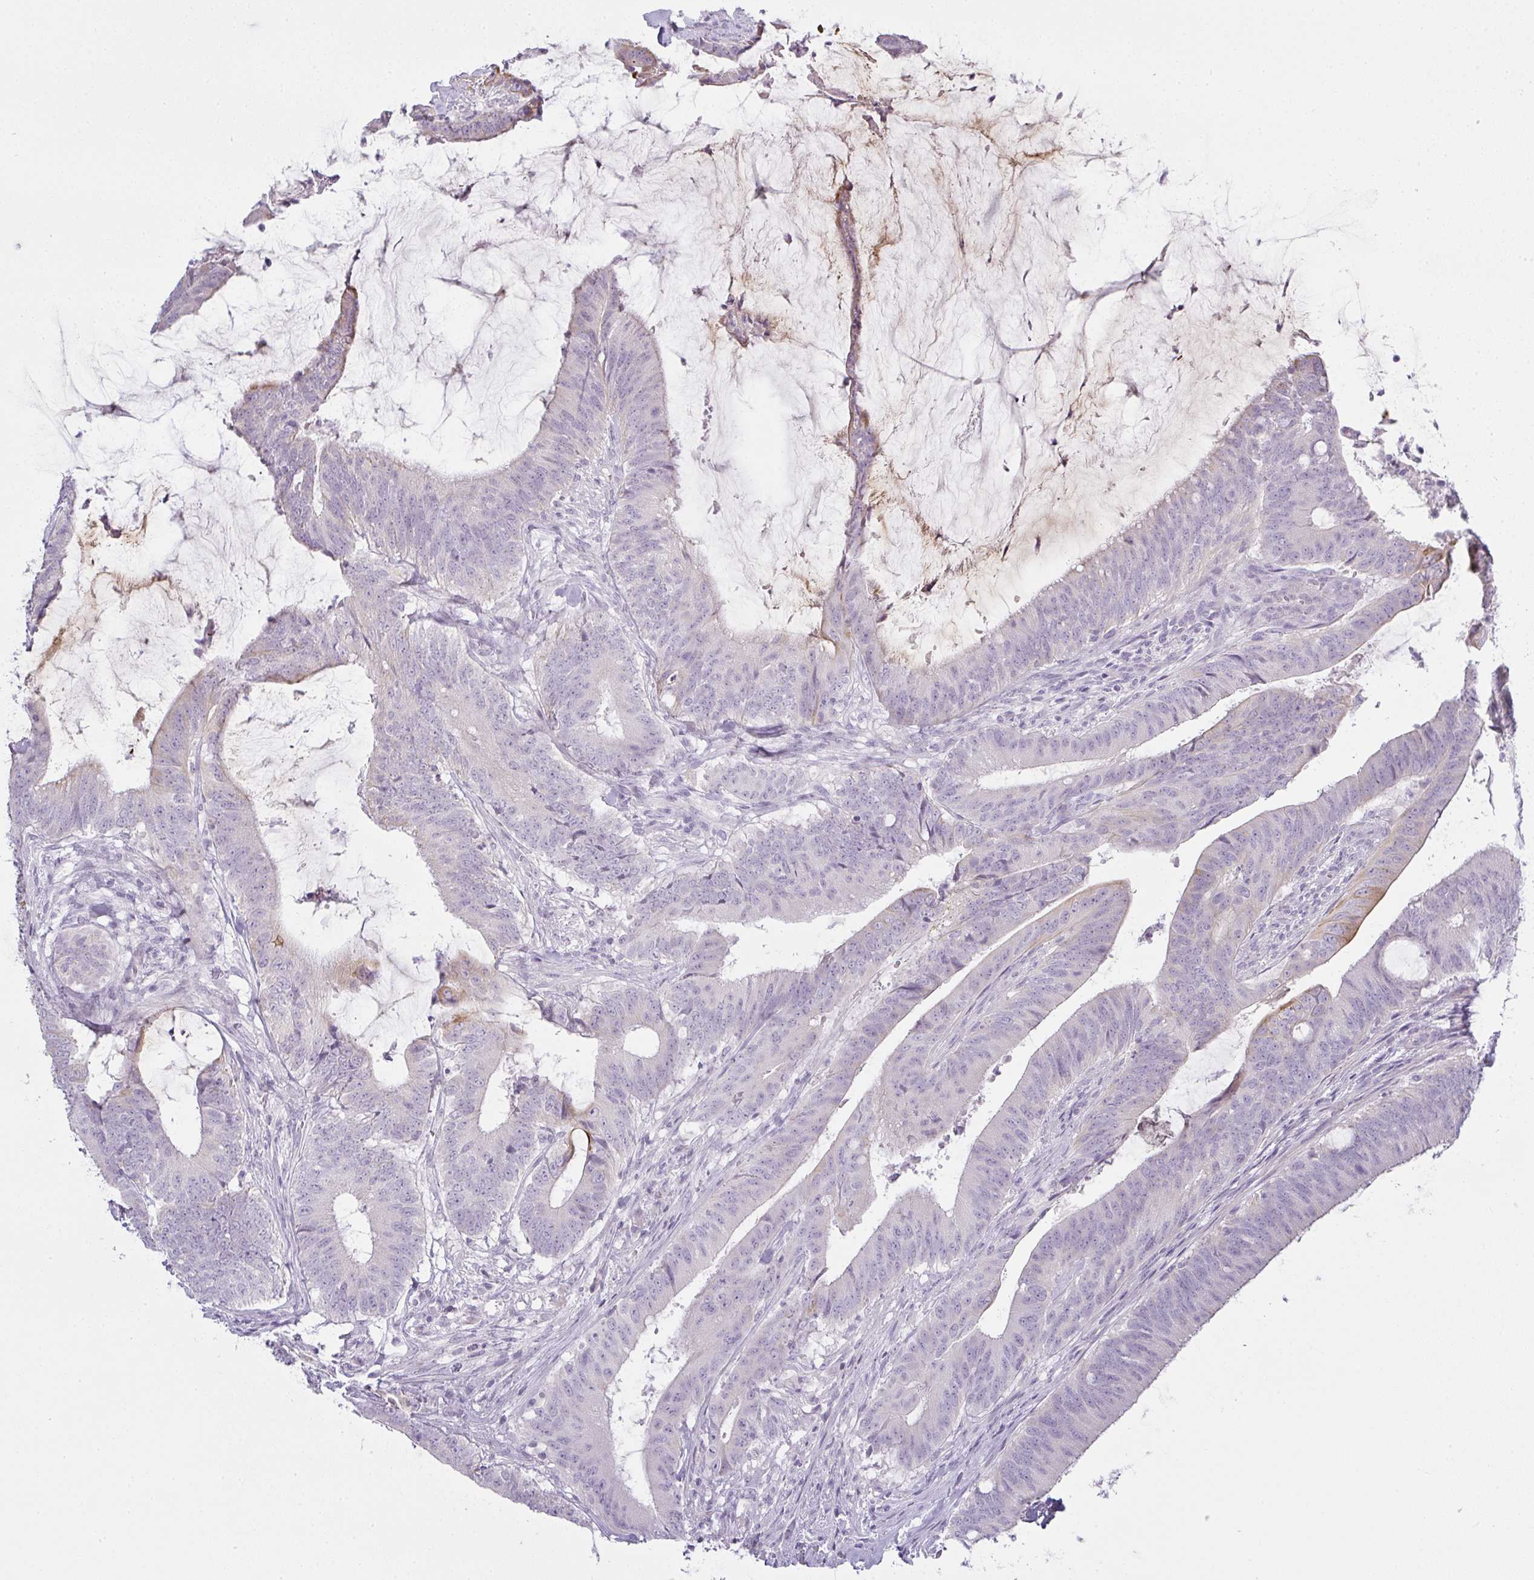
{"staining": {"intensity": "moderate", "quantity": "<25%", "location": "cytoplasmic/membranous"}, "tissue": "colorectal cancer", "cell_type": "Tumor cells", "image_type": "cancer", "snomed": [{"axis": "morphology", "description": "Adenocarcinoma, NOS"}, {"axis": "topography", "description": "Colon"}], "caption": "Immunohistochemistry micrograph of adenocarcinoma (colorectal) stained for a protein (brown), which shows low levels of moderate cytoplasmic/membranous staining in approximately <25% of tumor cells.", "gene": "SIRPB2", "patient": {"sex": "female", "age": 43}}